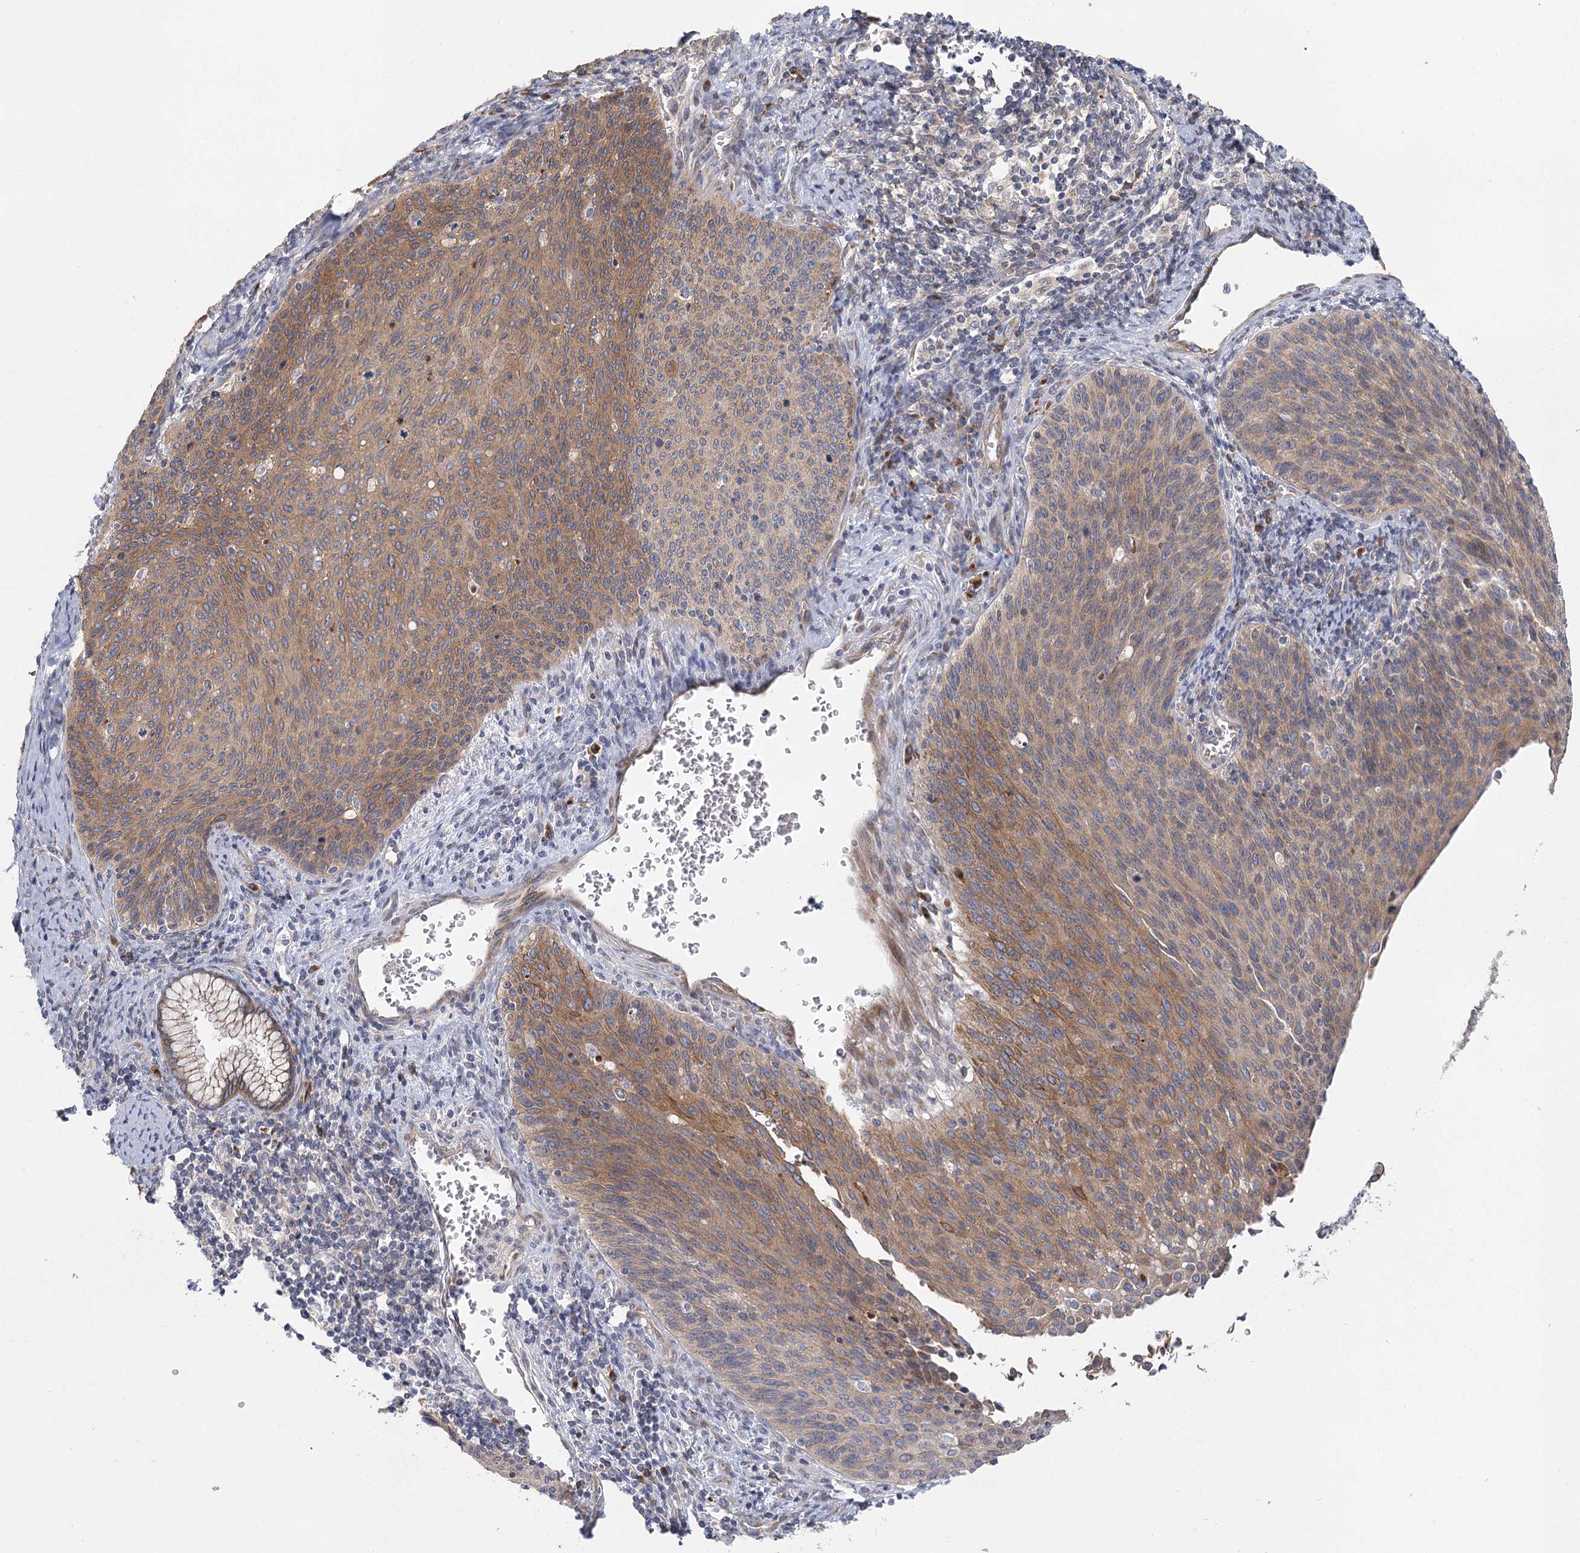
{"staining": {"intensity": "moderate", "quantity": ">75%", "location": "cytoplasmic/membranous"}, "tissue": "cervical cancer", "cell_type": "Tumor cells", "image_type": "cancer", "snomed": [{"axis": "morphology", "description": "Squamous cell carcinoma, NOS"}, {"axis": "topography", "description": "Cervix"}], "caption": "This is a histology image of IHC staining of cervical cancer, which shows moderate positivity in the cytoplasmic/membranous of tumor cells.", "gene": "CNTLN", "patient": {"sex": "female", "age": 55}}